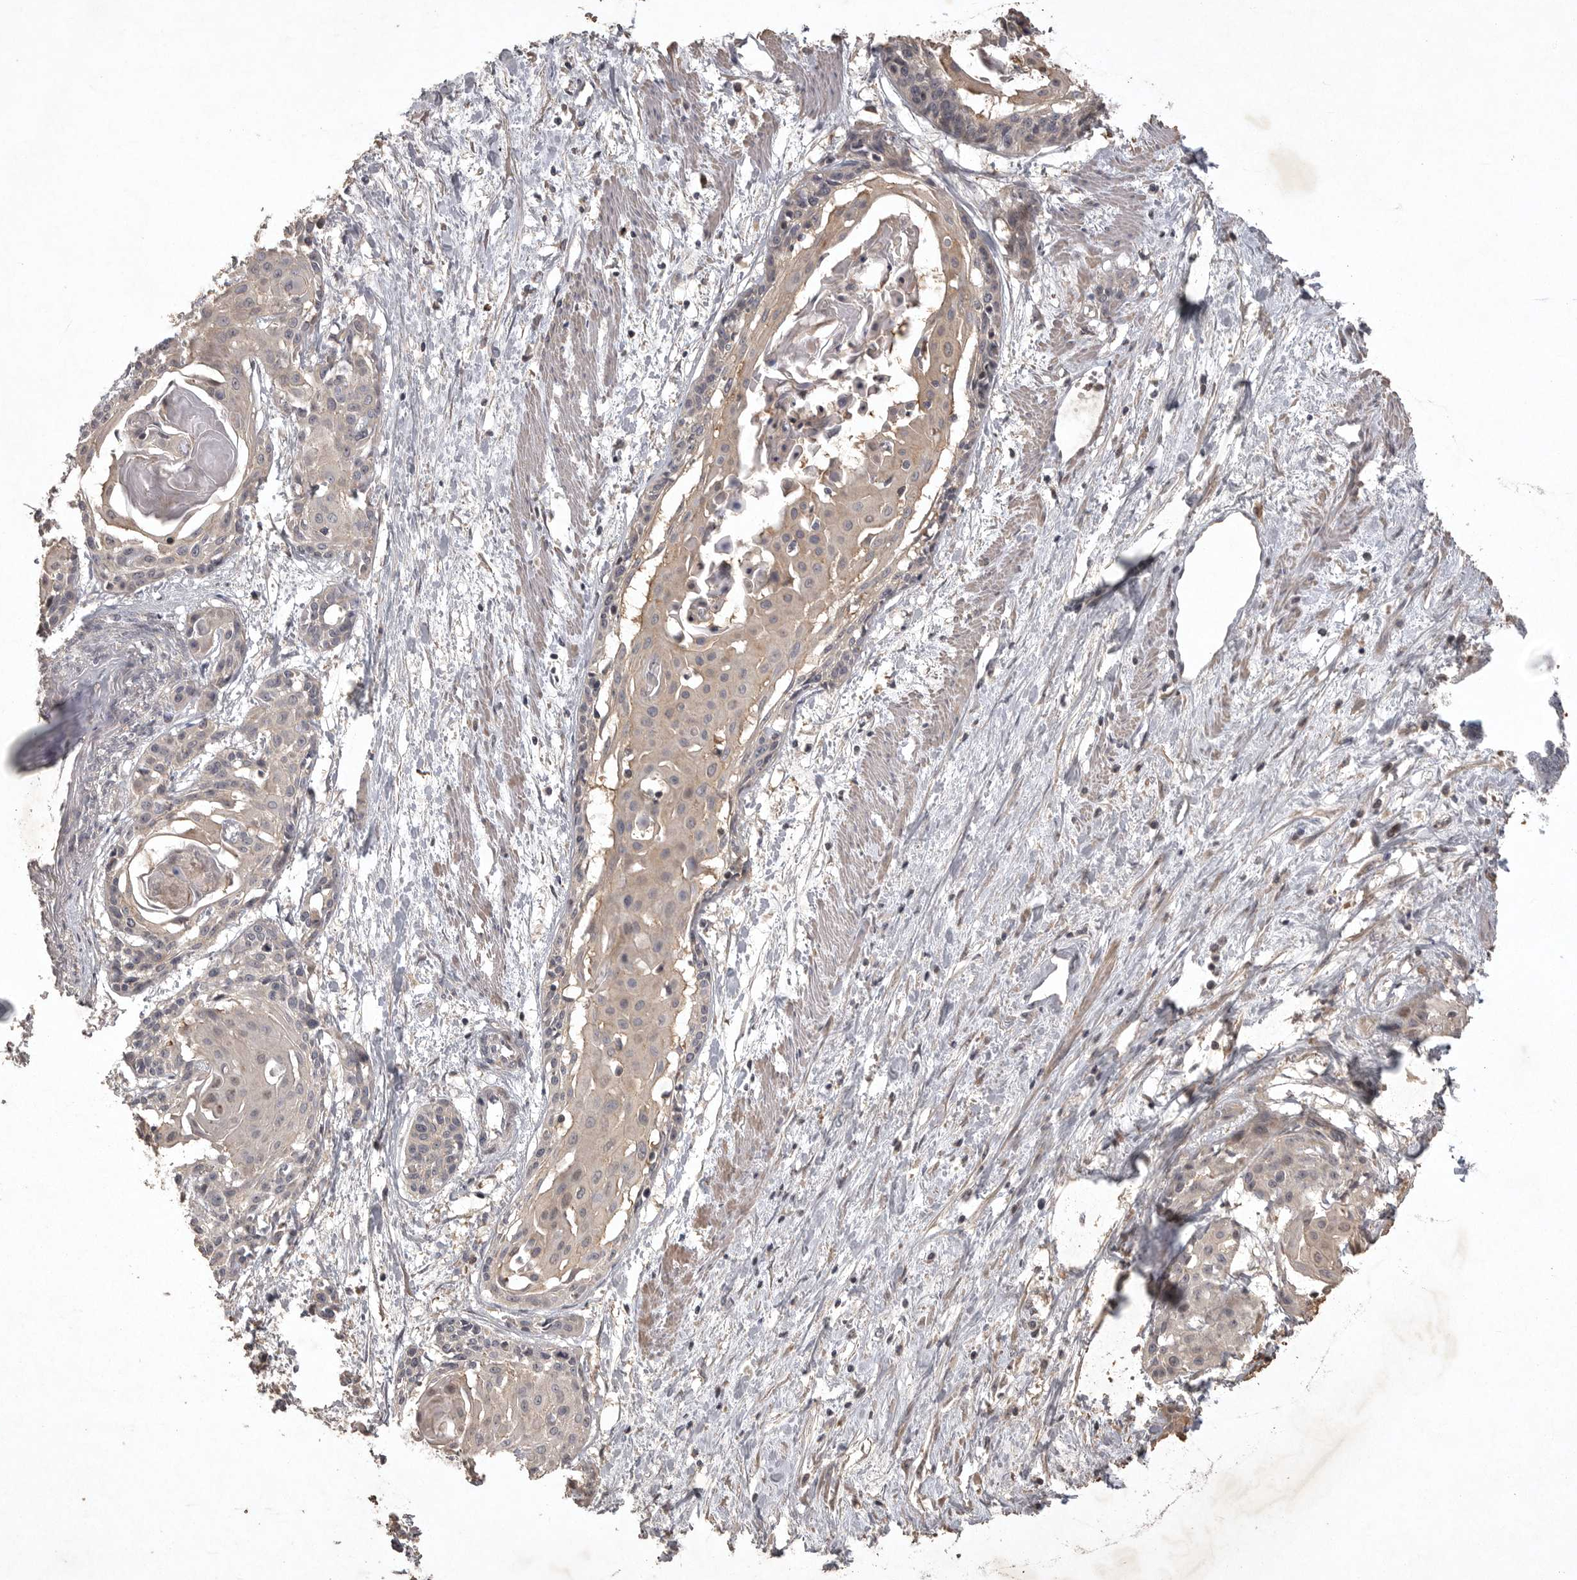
{"staining": {"intensity": "weak", "quantity": "<25%", "location": "cytoplasmic/membranous"}, "tissue": "cervical cancer", "cell_type": "Tumor cells", "image_type": "cancer", "snomed": [{"axis": "morphology", "description": "Squamous cell carcinoma, NOS"}, {"axis": "topography", "description": "Cervix"}], "caption": "Immunohistochemical staining of cervical cancer demonstrates no significant staining in tumor cells.", "gene": "UBE3D", "patient": {"sex": "female", "age": 57}}